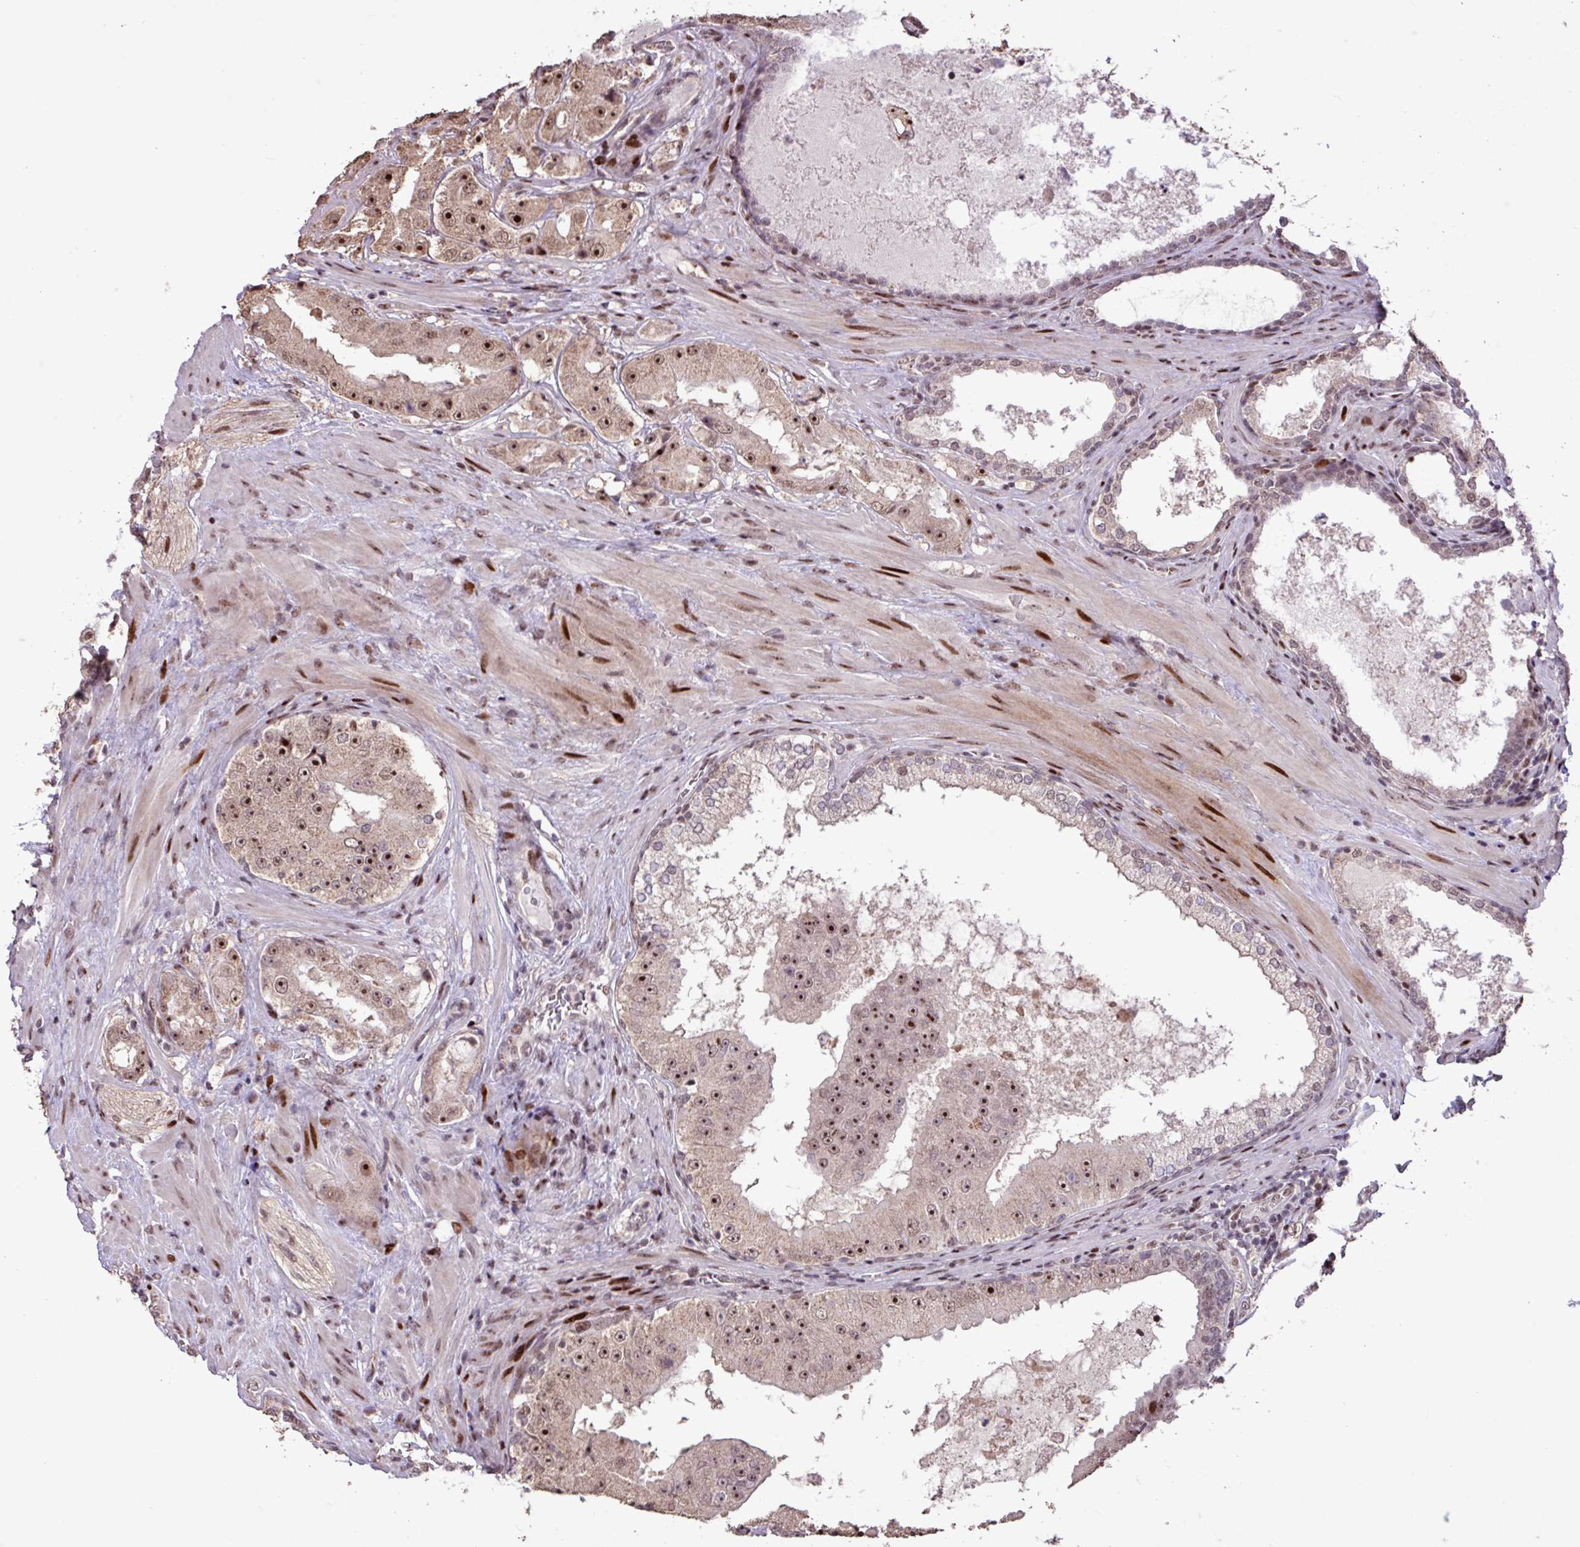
{"staining": {"intensity": "strong", "quantity": ">75%", "location": "nuclear"}, "tissue": "prostate cancer", "cell_type": "Tumor cells", "image_type": "cancer", "snomed": [{"axis": "morphology", "description": "Adenocarcinoma, High grade"}, {"axis": "topography", "description": "Prostate"}], "caption": "High-grade adenocarcinoma (prostate) stained with DAB immunohistochemistry demonstrates high levels of strong nuclear staining in approximately >75% of tumor cells.", "gene": "ZNF709", "patient": {"sex": "male", "age": 73}}